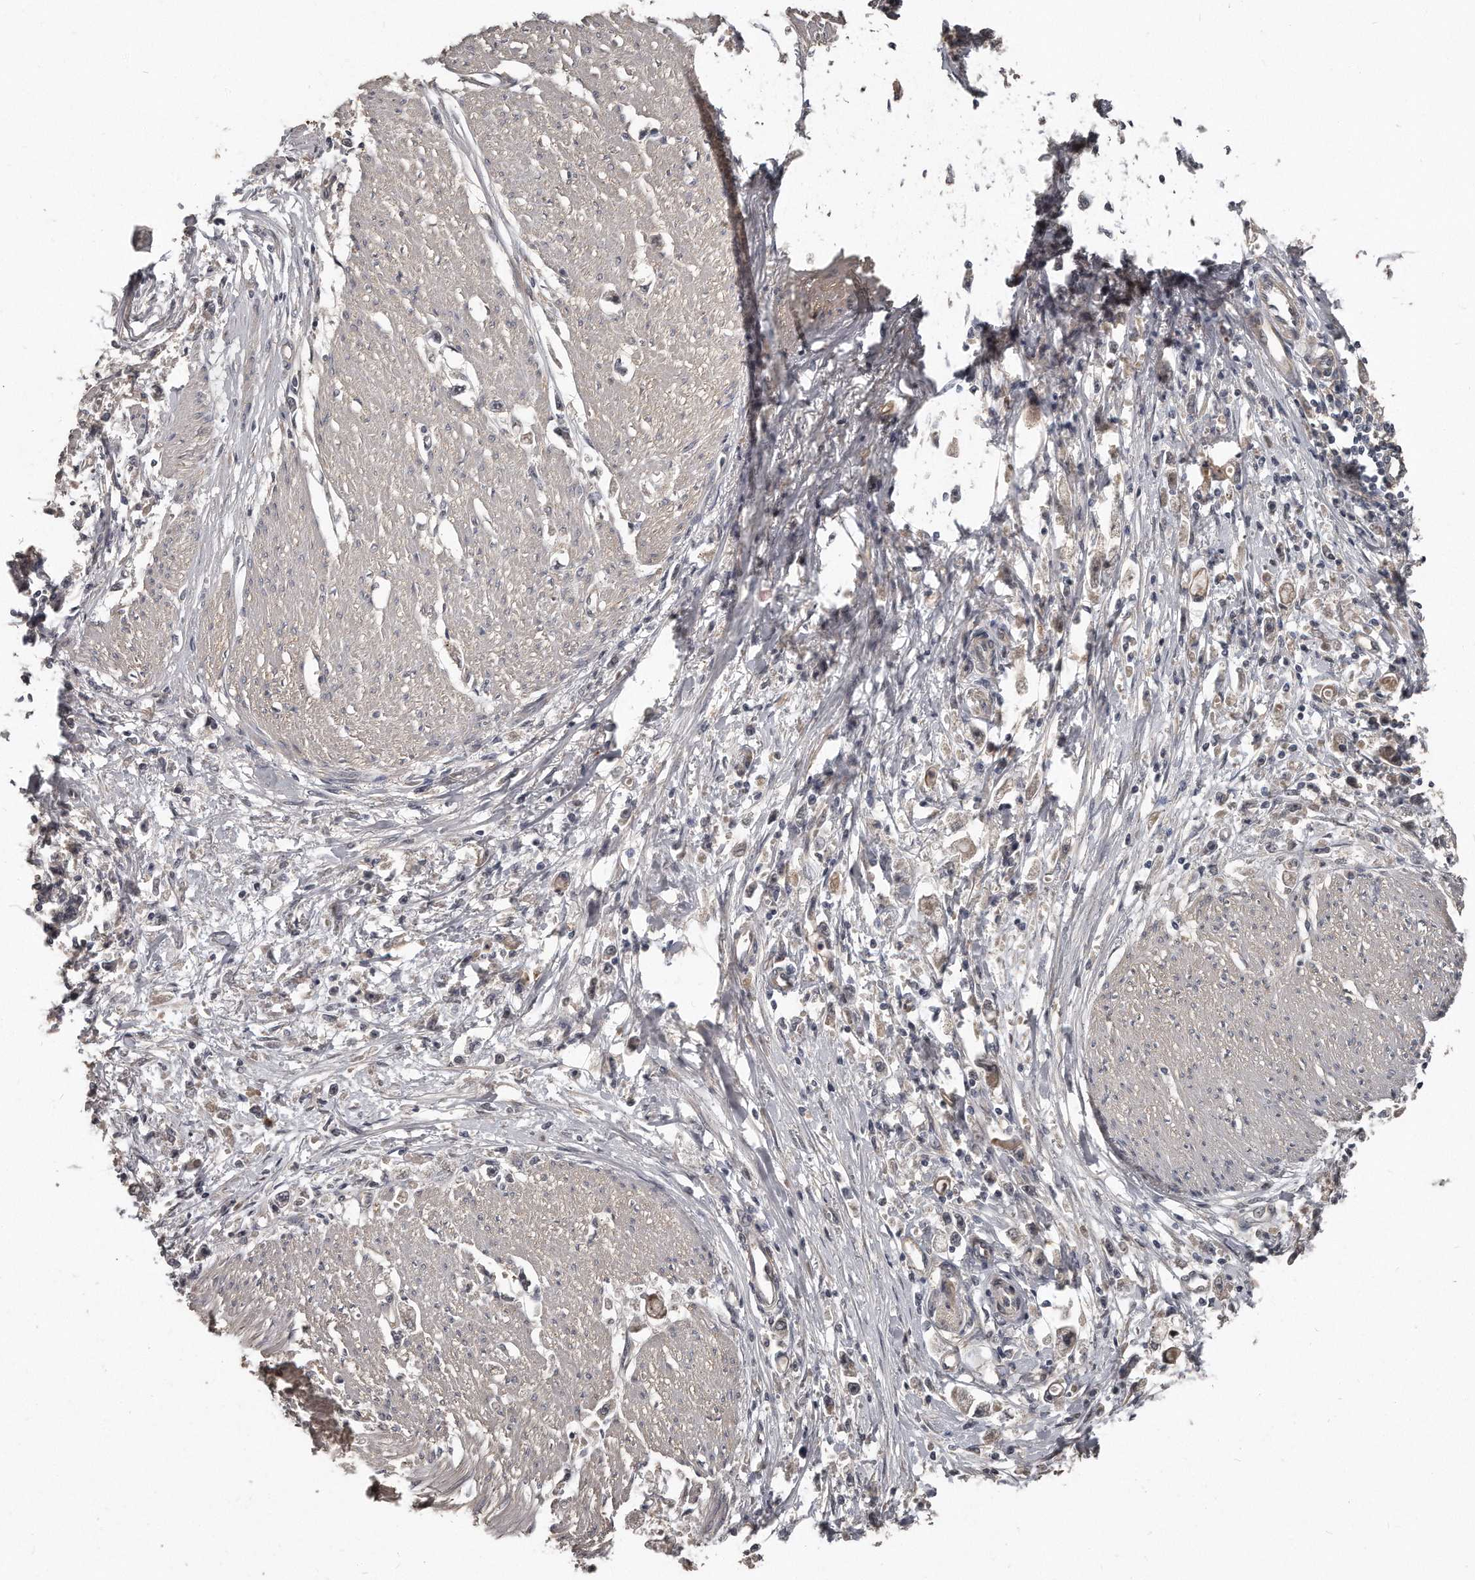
{"staining": {"intensity": "weak", "quantity": "<25%", "location": "cytoplasmic/membranous"}, "tissue": "stomach cancer", "cell_type": "Tumor cells", "image_type": "cancer", "snomed": [{"axis": "morphology", "description": "Adenocarcinoma, NOS"}, {"axis": "topography", "description": "Stomach"}], "caption": "A micrograph of stomach adenocarcinoma stained for a protein exhibits no brown staining in tumor cells.", "gene": "GRB10", "patient": {"sex": "female", "age": 59}}